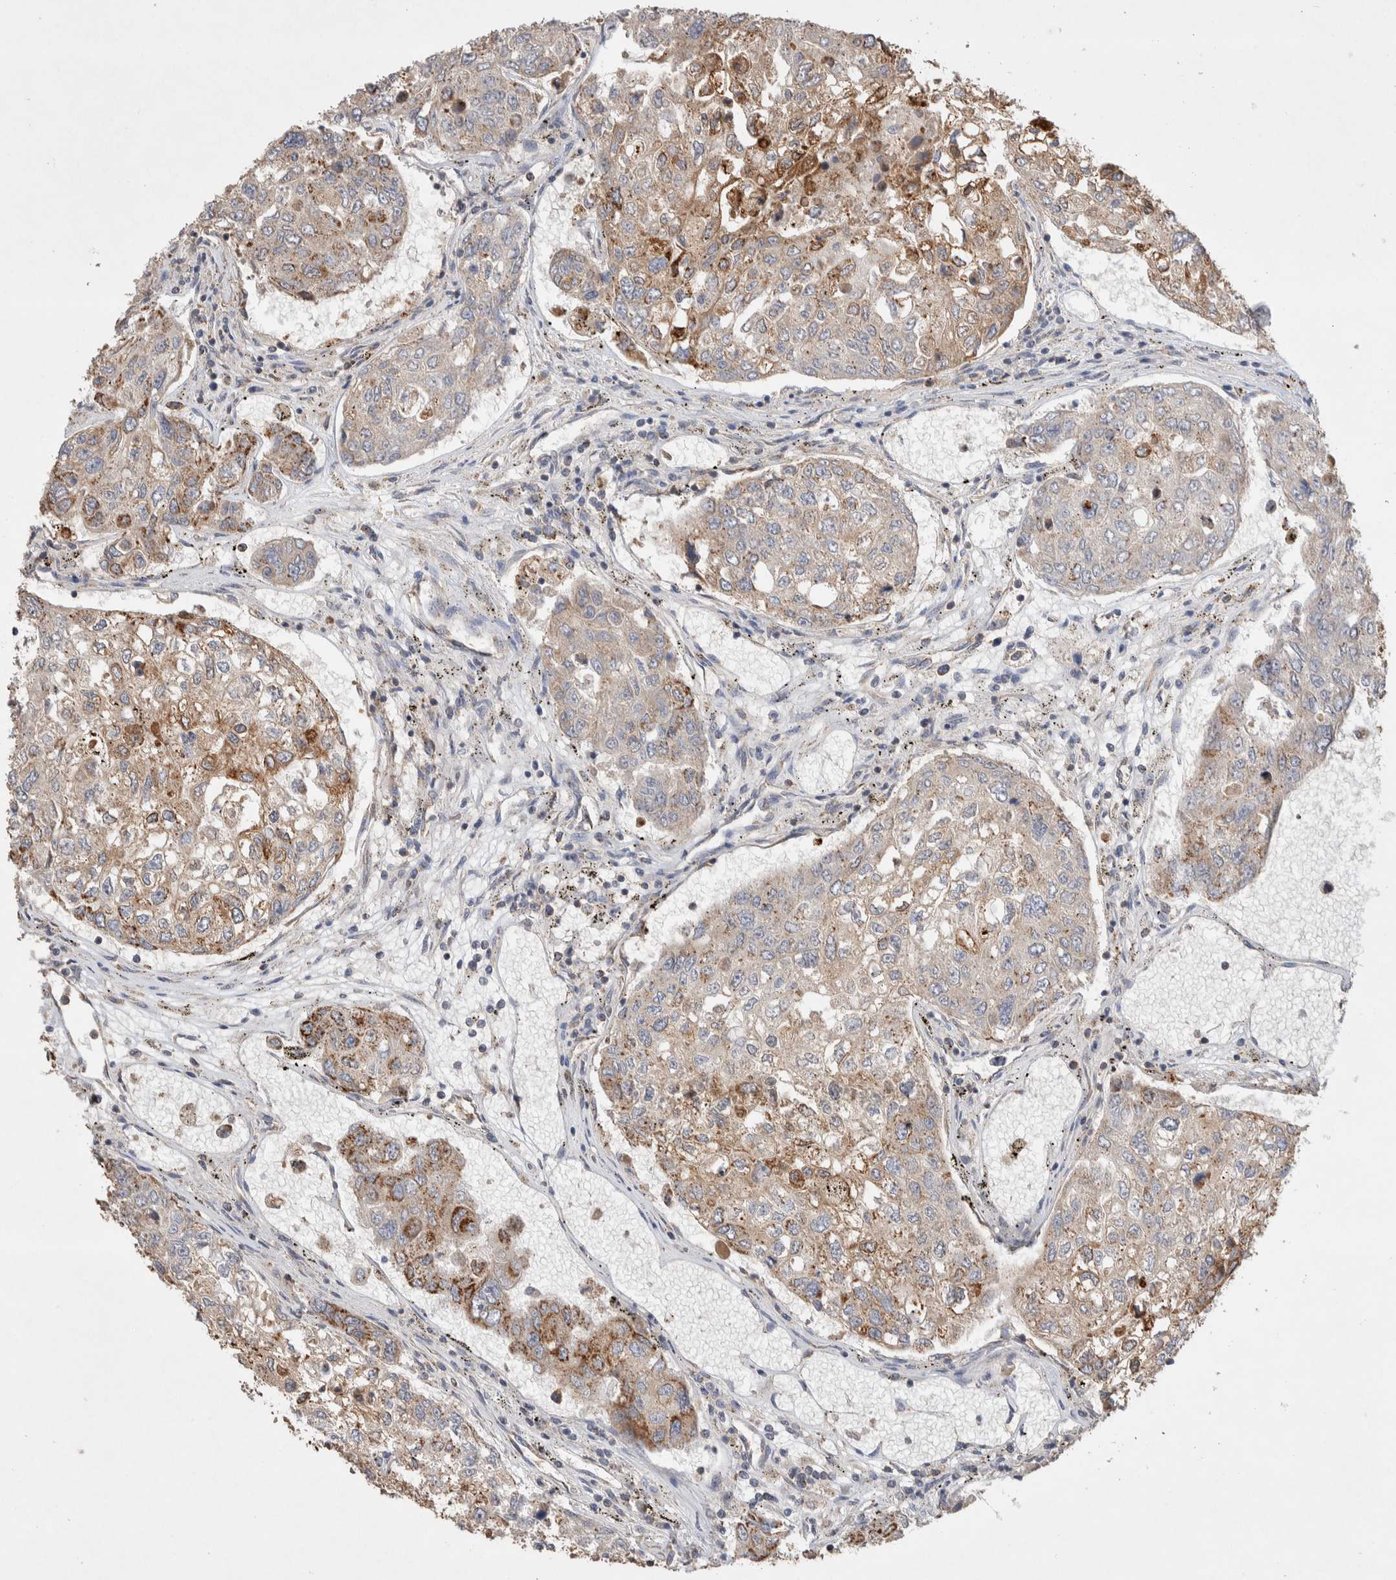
{"staining": {"intensity": "moderate", "quantity": "25%-75%", "location": "cytoplasmic/membranous"}, "tissue": "urothelial cancer", "cell_type": "Tumor cells", "image_type": "cancer", "snomed": [{"axis": "morphology", "description": "Urothelial carcinoma, High grade"}, {"axis": "topography", "description": "Lymph node"}, {"axis": "topography", "description": "Urinary bladder"}], "caption": "A brown stain shows moderate cytoplasmic/membranous positivity of a protein in human high-grade urothelial carcinoma tumor cells.", "gene": "DEPTOR", "patient": {"sex": "male", "age": 51}}